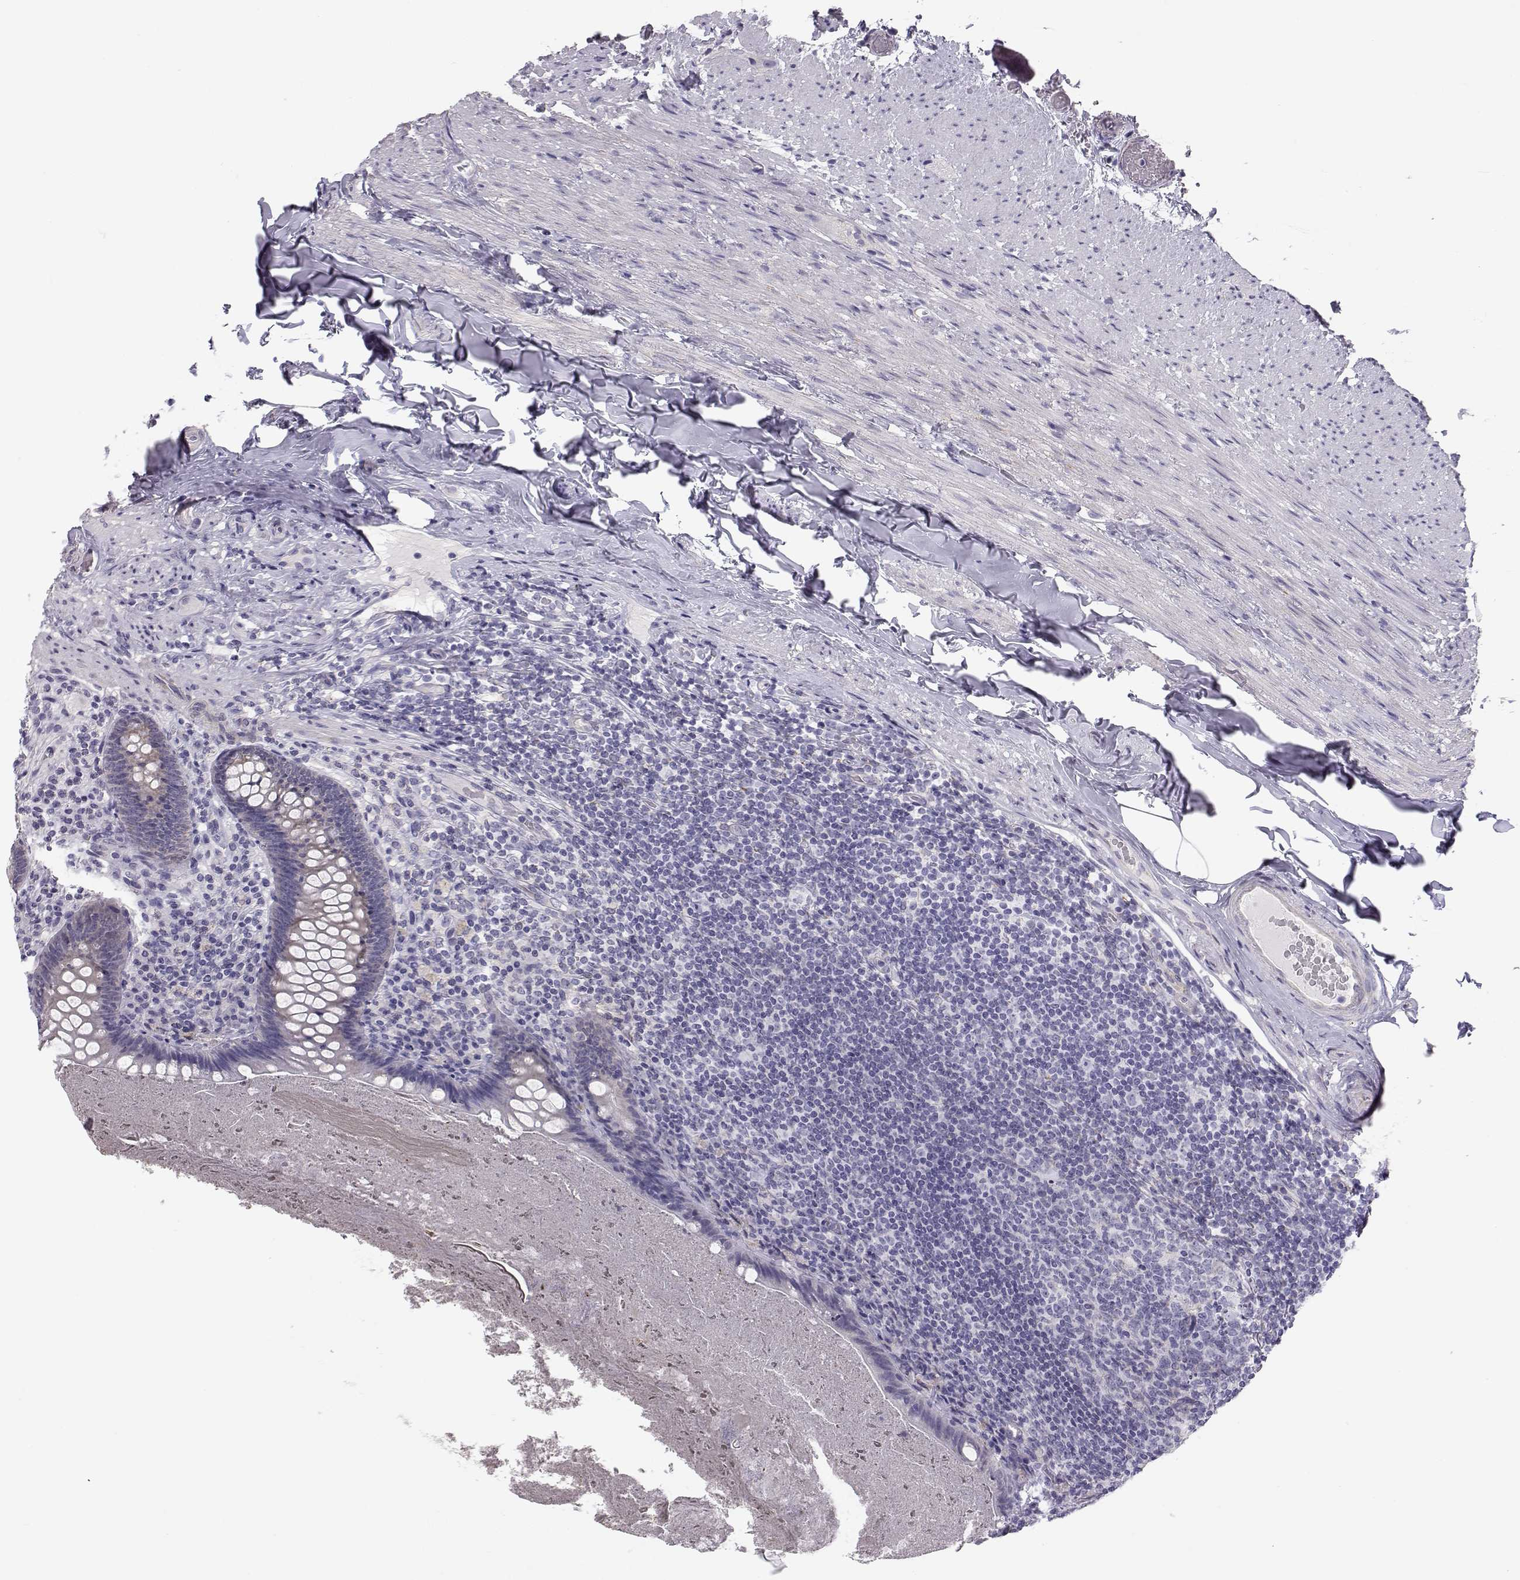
{"staining": {"intensity": "negative", "quantity": "none", "location": "none"}, "tissue": "appendix", "cell_type": "Glandular cells", "image_type": "normal", "snomed": [{"axis": "morphology", "description": "Normal tissue, NOS"}, {"axis": "topography", "description": "Appendix"}], "caption": "Glandular cells are negative for protein expression in unremarkable human appendix. The staining is performed using DAB (3,3'-diaminobenzidine) brown chromogen with nuclei counter-stained in using hematoxylin.", "gene": "KCNMB4", "patient": {"sex": "male", "age": 47}}